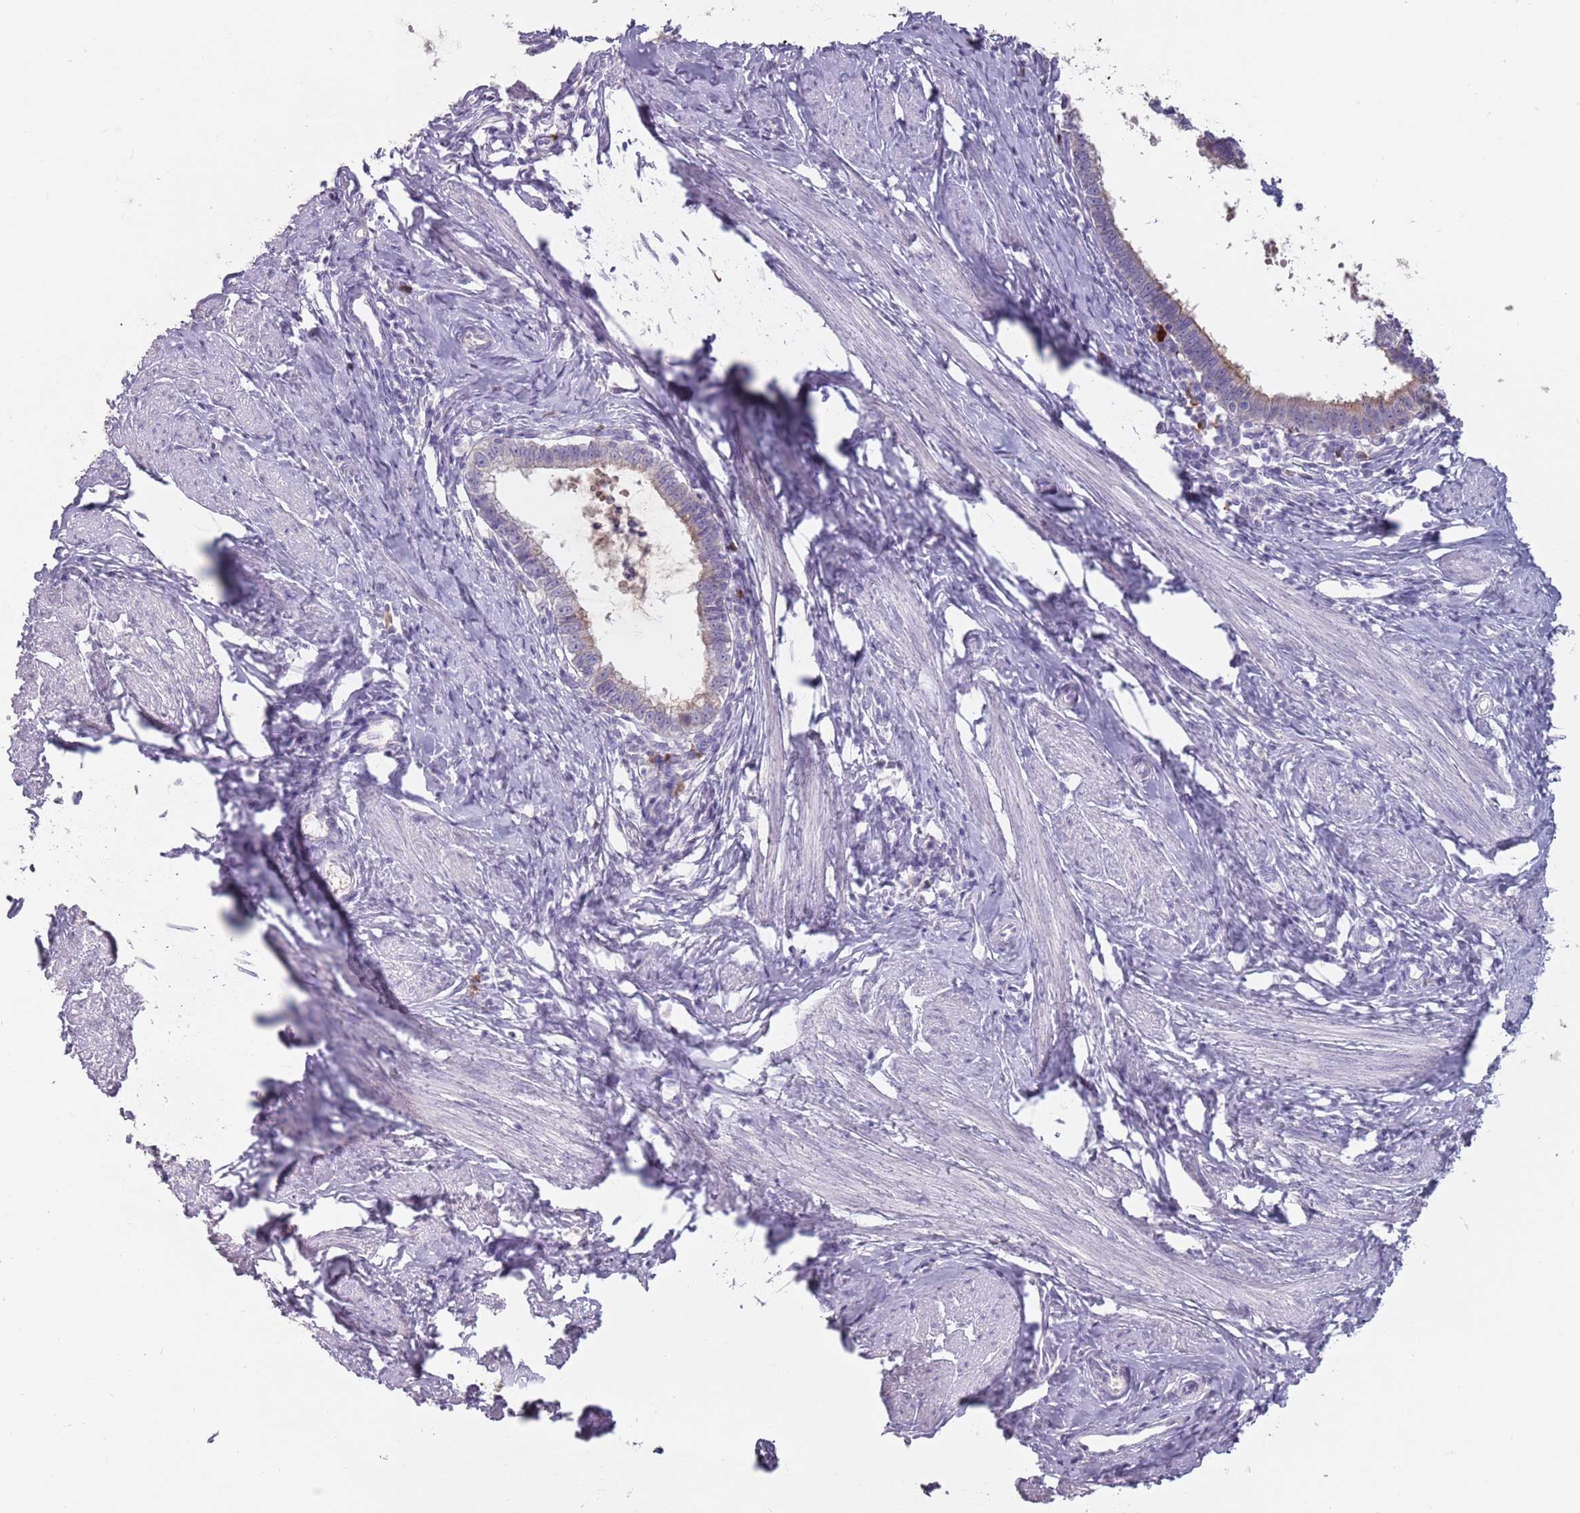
{"staining": {"intensity": "negative", "quantity": "none", "location": "none"}, "tissue": "cervical cancer", "cell_type": "Tumor cells", "image_type": "cancer", "snomed": [{"axis": "morphology", "description": "Adenocarcinoma, NOS"}, {"axis": "topography", "description": "Cervix"}], "caption": "A histopathology image of cervical adenocarcinoma stained for a protein demonstrates no brown staining in tumor cells. (DAB immunohistochemistry (IHC), high magnification).", "gene": "STYK1", "patient": {"sex": "female", "age": 36}}